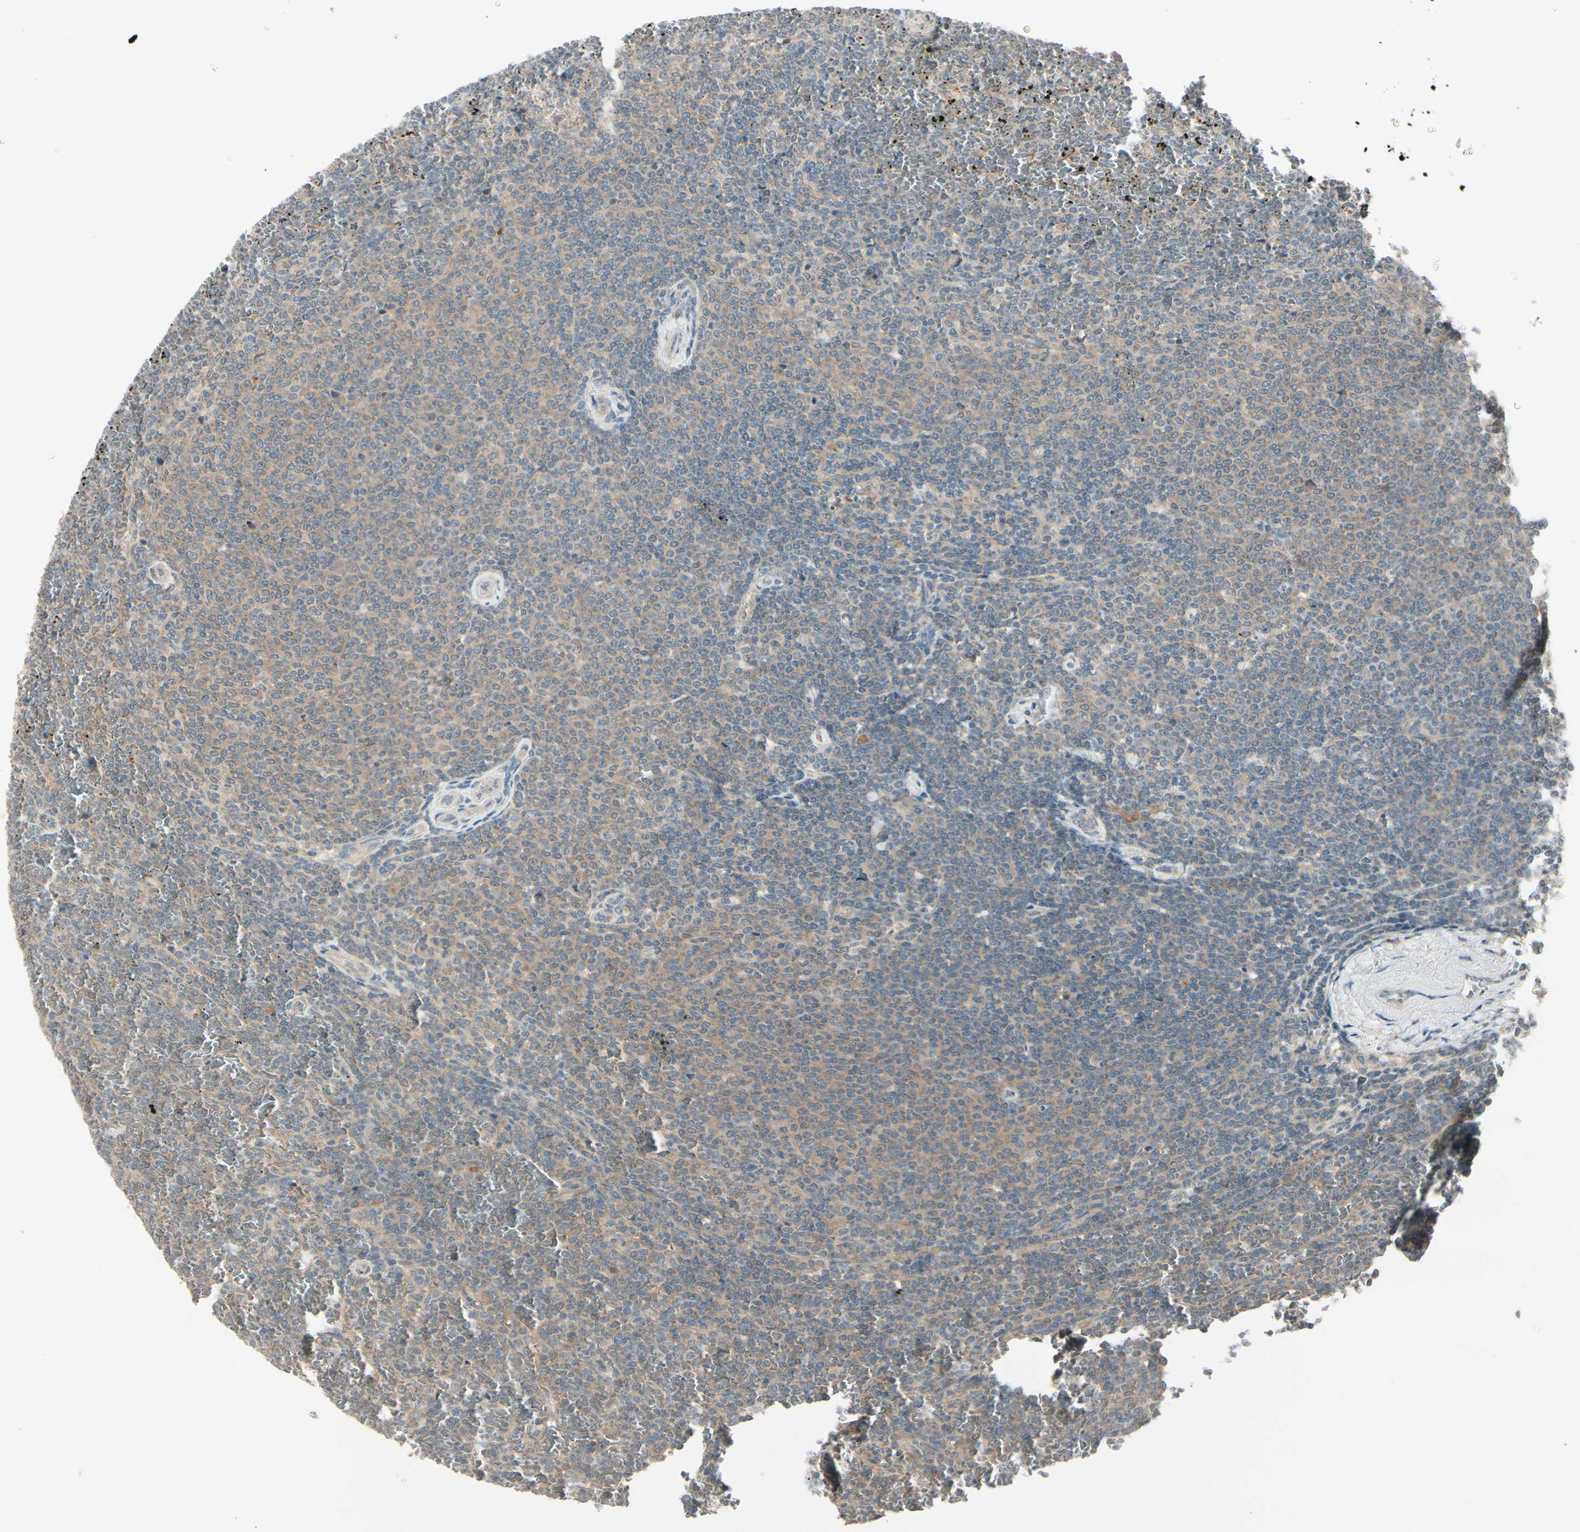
{"staining": {"intensity": "weak", "quantity": ">75%", "location": "cytoplasmic/membranous"}, "tissue": "lymphoma", "cell_type": "Tumor cells", "image_type": "cancer", "snomed": [{"axis": "morphology", "description": "Malignant lymphoma, non-Hodgkin's type, Low grade"}, {"axis": "topography", "description": "Spleen"}], "caption": "A high-resolution micrograph shows IHC staining of lymphoma, which reveals weak cytoplasmic/membranous expression in approximately >75% of tumor cells. The protein is shown in brown color, while the nuclei are stained blue.", "gene": "FHDC1", "patient": {"sex": "female", "age": 77}}